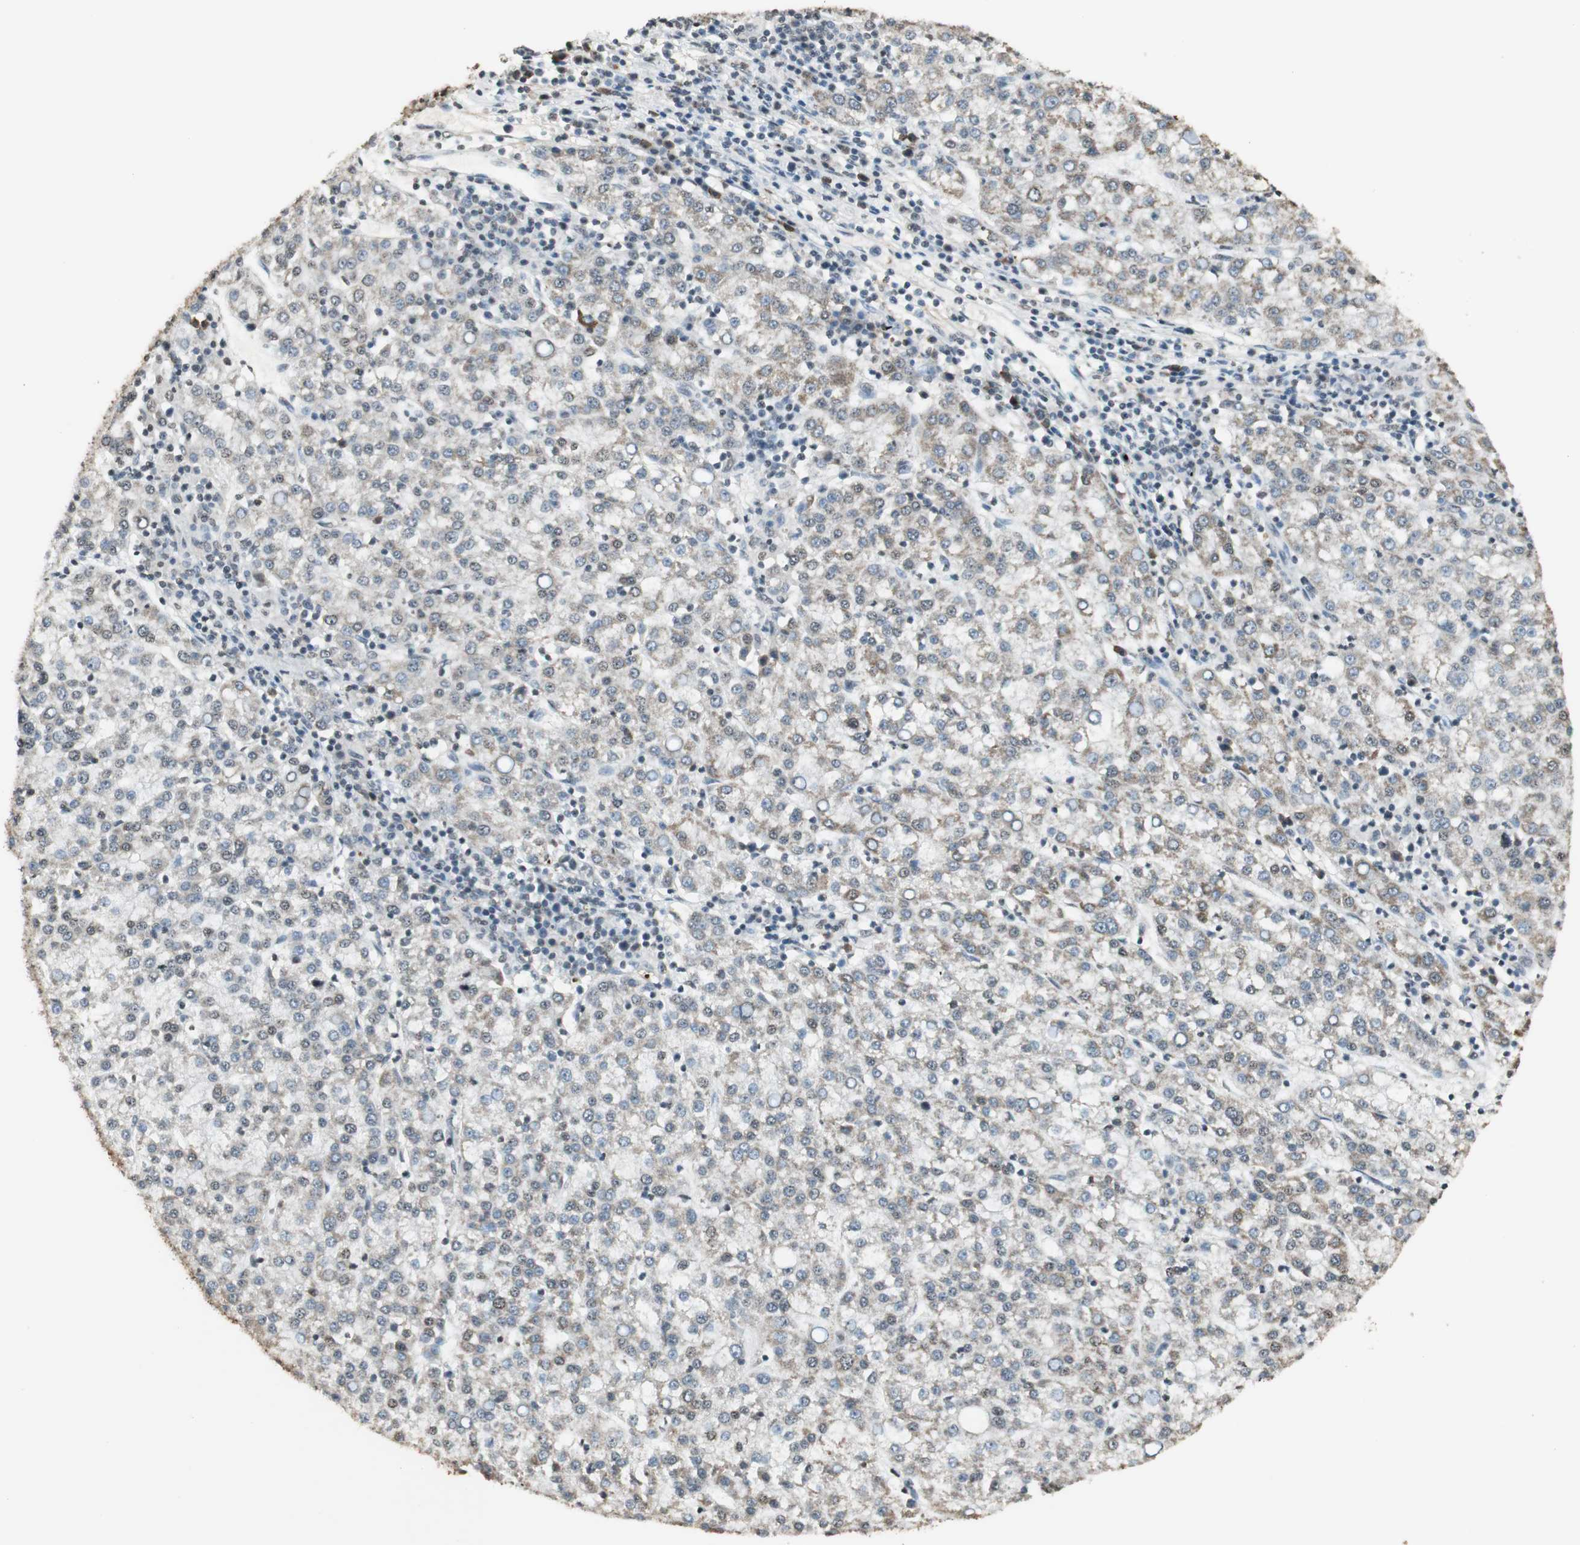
{"staining": {"intensity": "weak", "quantity": "<25%", "location": "cytoplasmic/membranous,nuclear"}, "tissue": "liver cancer", "cell_type": "Tumor cells", "image_type": "cancer", "snomed": [{"axis": "morphology", "description": "Carcinoma, Hepatocellular, NOS"}, {"axis": "topography", "description": "Liver"}], "caption": "An image of liver hepatocellular carcinoma stained for a protein shows no brown staining in tumor cells.", "gene": "PRELID1", "patient": {"sex": "female", "age": 58}}